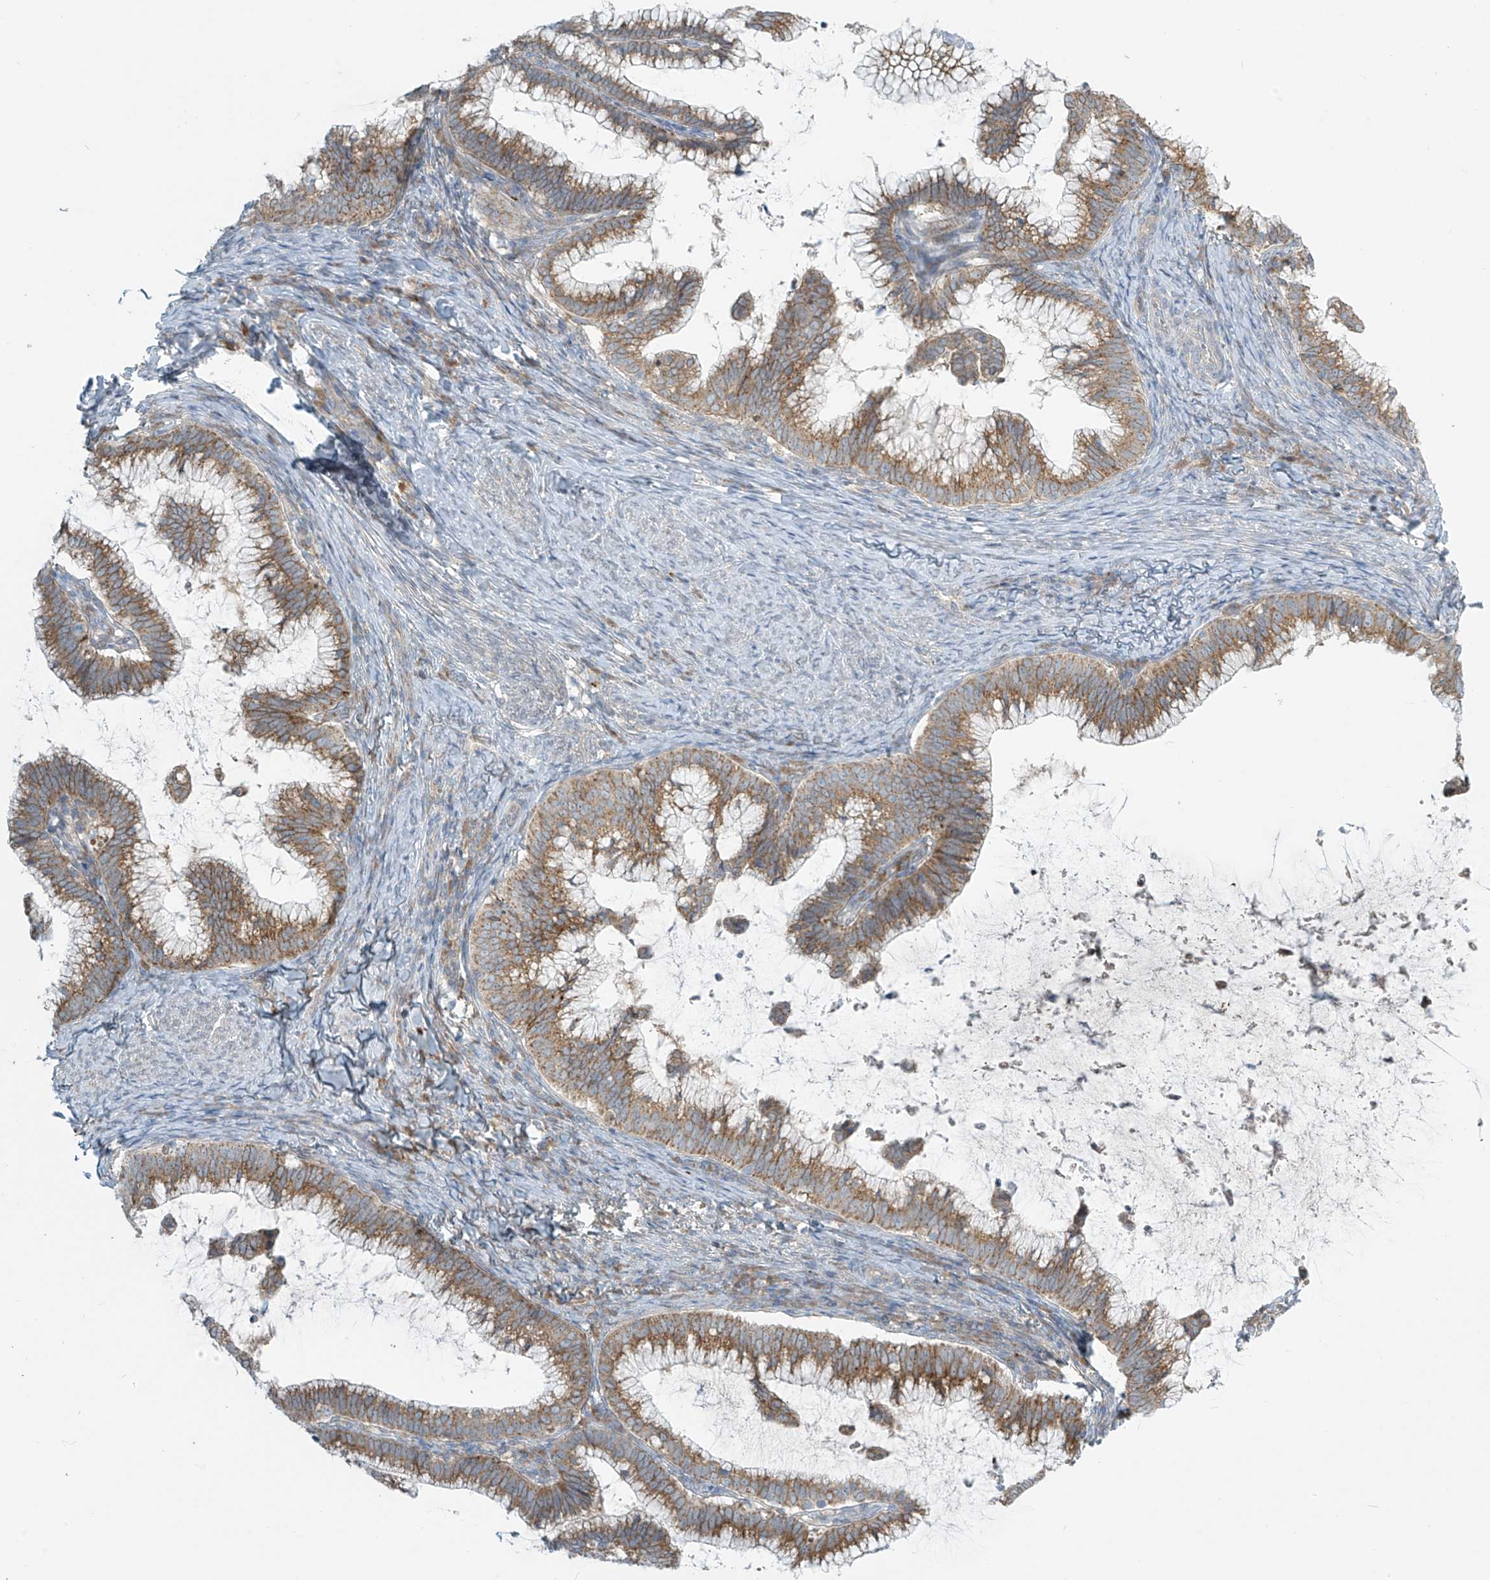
{"staining": {"intensity": "moderate", "quantity": ">75%", "location": "cytoplasmic/membranous"}, "tissue": "cervical cancer", "cell_type": "Tumor cells", "image_type": "cancer", "snomed": [{"axis": "morphology", "description": "Adenocarcinoma, NOS"}, {"axis": "topography", "description": "Cervix"}], "caption": "The image reveals immunohistochemical staining of cervical adenocarcinoma. There is moderate cytoplasmic/membranous expression is present in approximately >75% of tumor cells.", "gene": "LZTS3", "patient": {"sex": "female", "age": 36}}